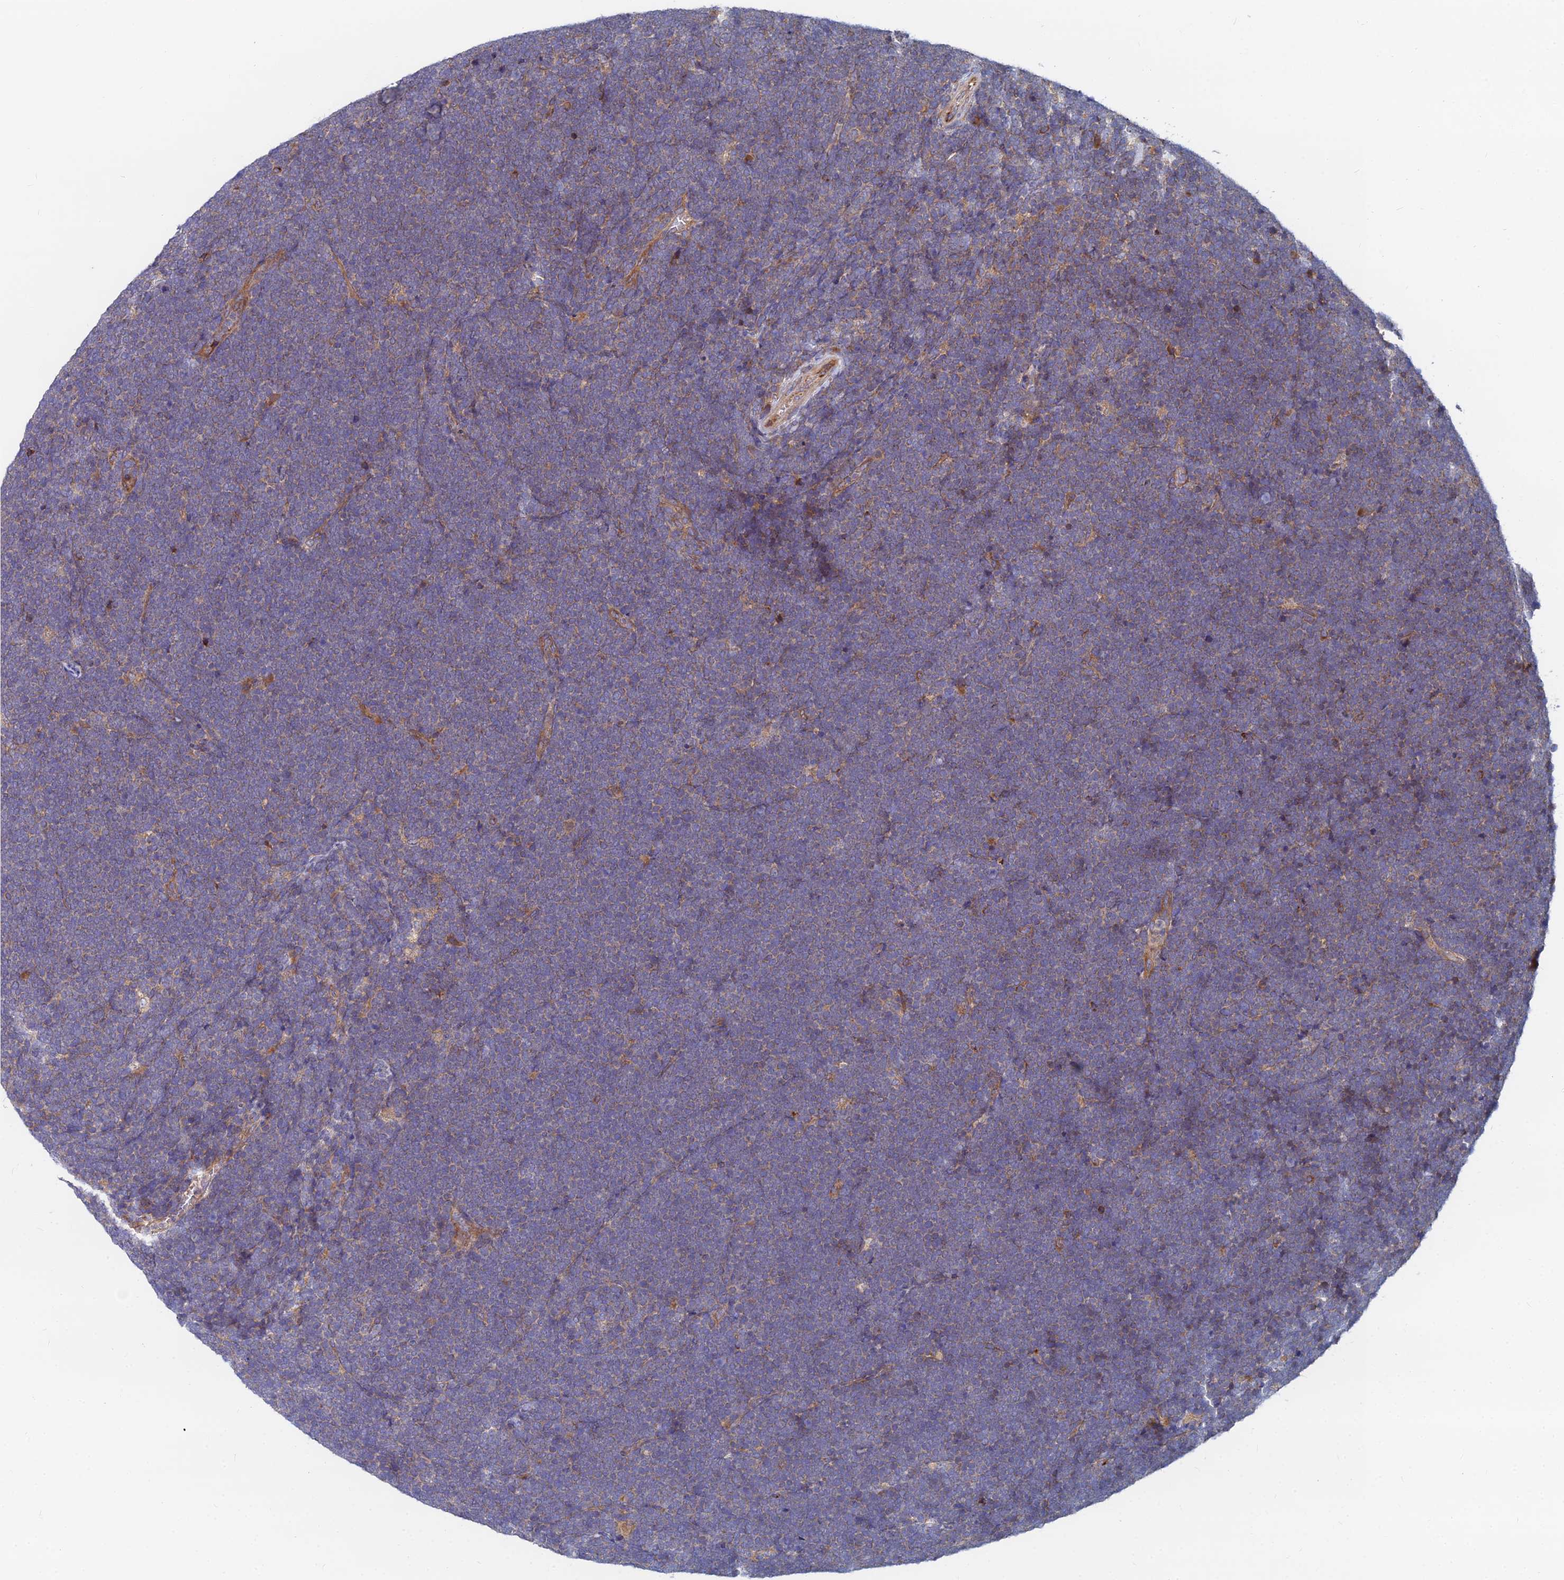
{"staining": {"intensity": "weak", "quantity": ">75%", "location": "cytoplasmic/membranous"}, "tissue": "lymphoma", "cell_type": "Tumor cells", "image_type": "cancer", "snomed": [{"axis": "morphology", "description": "Malignant lymphoma, non-Hodgkin's type, High grade"}, {"axis": "topography", "description": "Lymph node"}], "caption": "Human lymphoma stained for a protein (brown) reveals weak cytoplasmic/membranous positive staining in about >75% of tumor cells.", "gene": "CCZ1", "patient": {"sex": "male", "age": 13}}